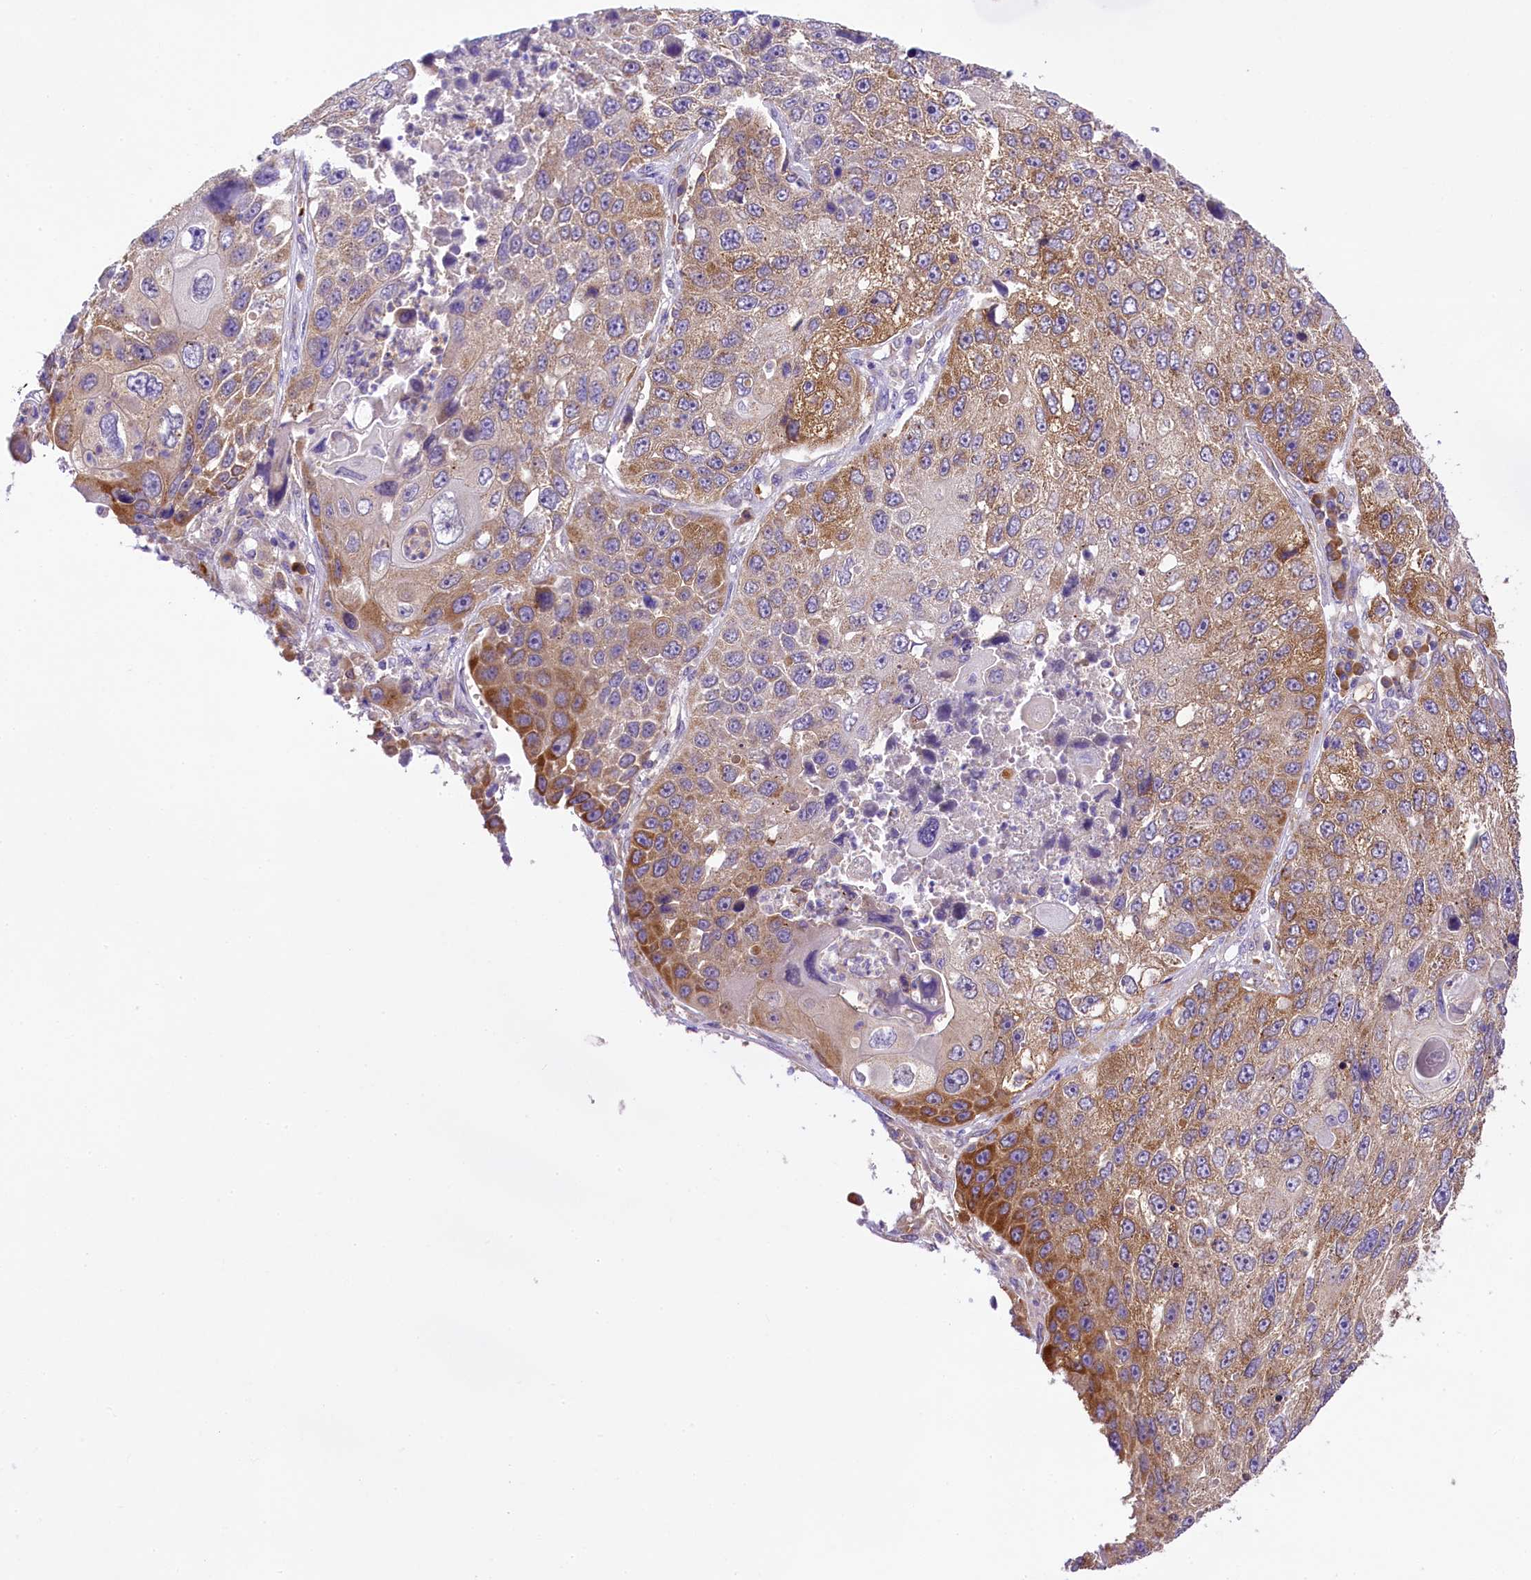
{"staining": {"intensity": "moderate", "quantity": ">75%", "location": "cytoplasmic/membranous"}, "tissue": "lung cancer", "cell_type": "Tumor cells", "image_type": "cancer", "snomed": [{"axis": "morphology", "description": "Squamous cell carcinoma, NOS"}, {"axis": "topography", "description": "Lung"}], "caption": "A brown stain labels moderate cytoplasmic/membranous staining of a protein in lung cancer (squamous cell carcinoma) tumor cells. The protein of interest is shown in brown color, while the nuclei are stained blue.", "gene": "LARP4", "patient": {"sex": "male", "age": 61}}